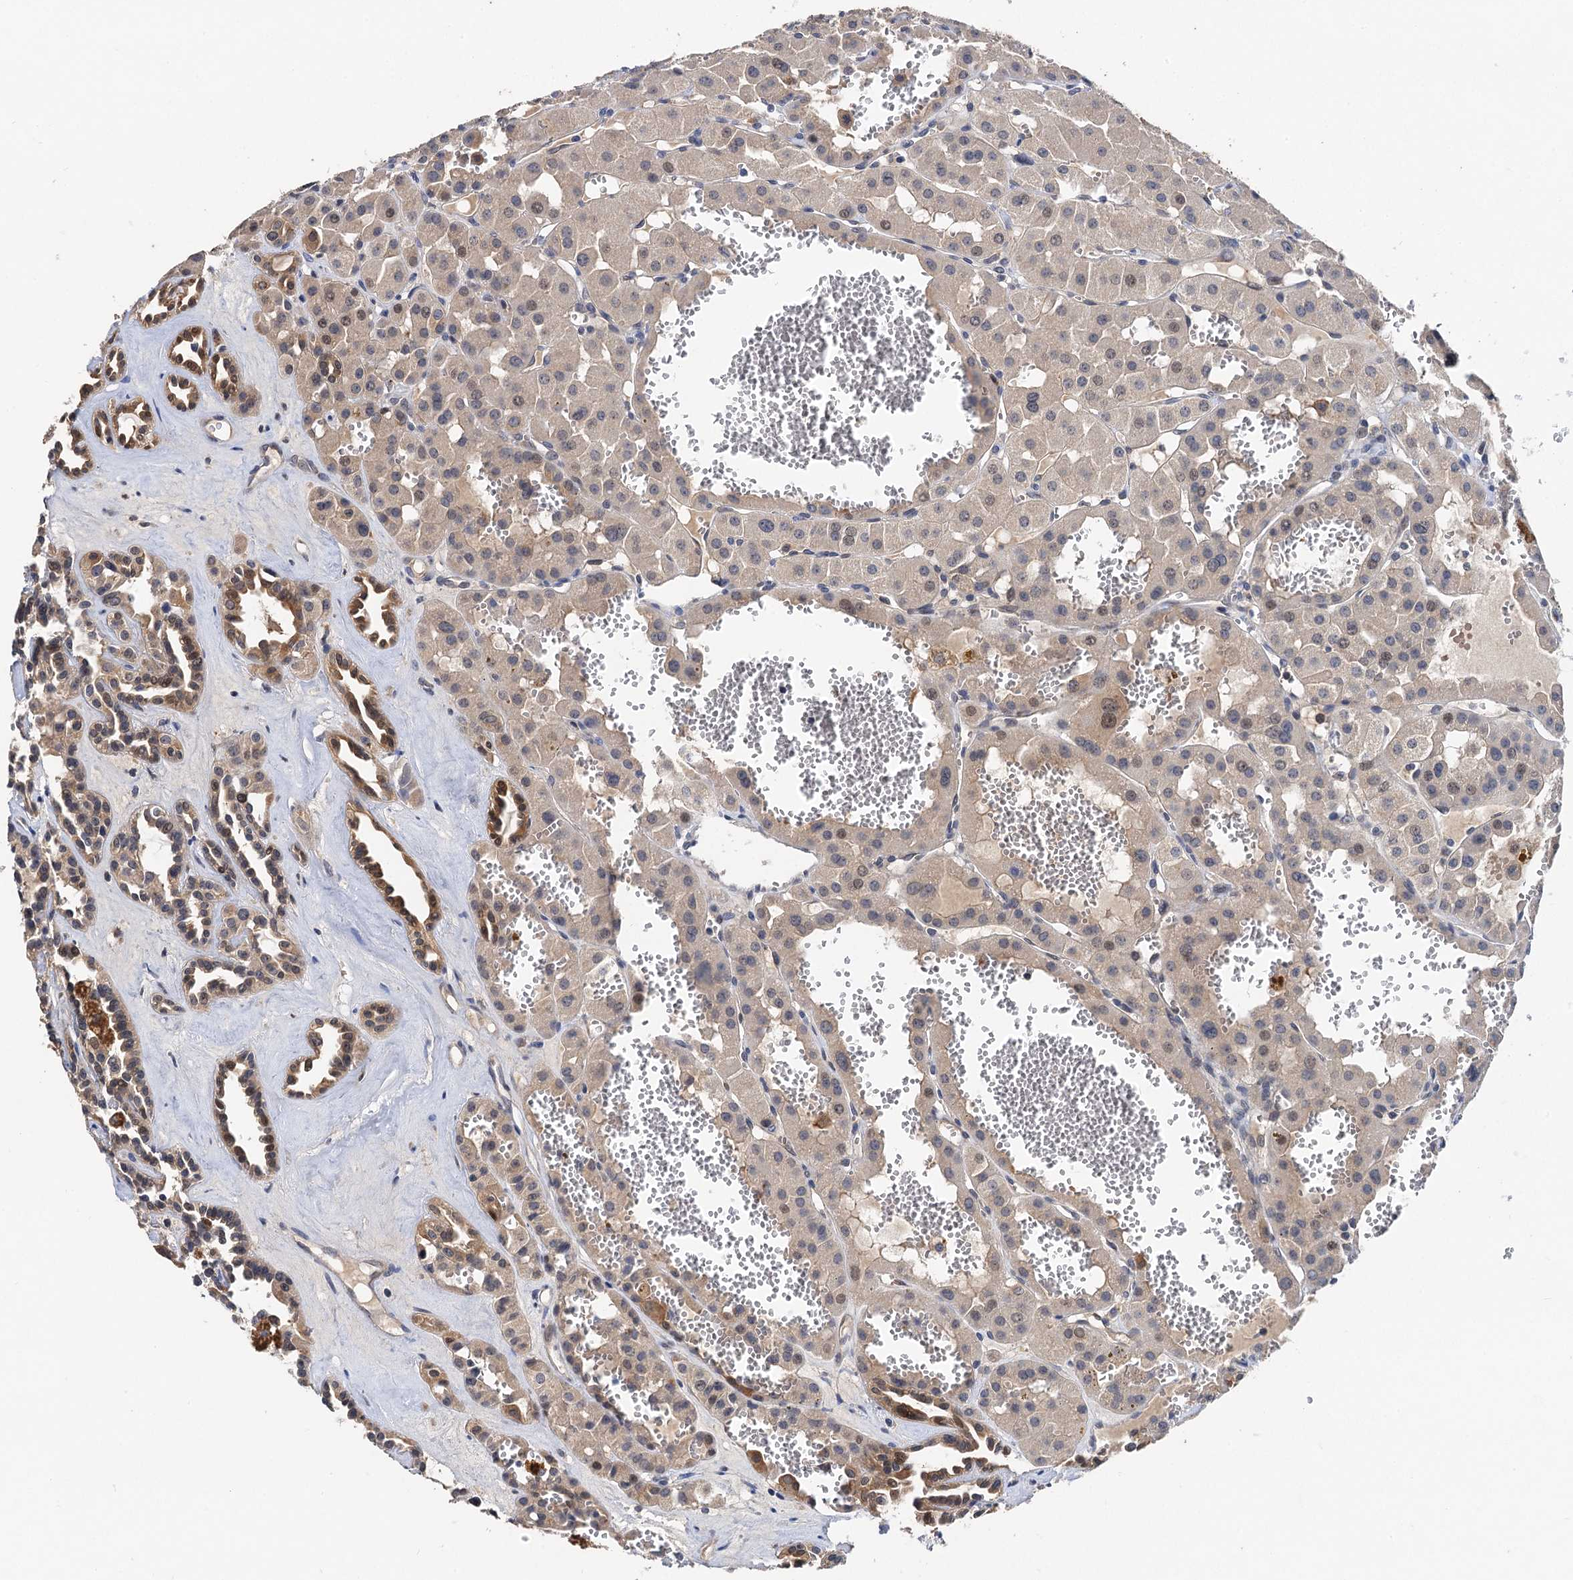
{"staining": {"intensity": "negative", "quantity": "none", "location": "none"}, "tissue": "renal cancer", "cell_type": "Tumor cells", "image_type": "cancer", "snomed": [{"axis": "morphology", "description": "Carcinoma, NOS"}, {"axis": "topography", "description": "Kidney"}], "caption": "An image of carcinoma (renal) stained for a protein reveals no brown staining in tumor cells. Nuclei are stained in blue.", "gene": "TMEM39B", "patient": {"sex": "female", "age": 75}}